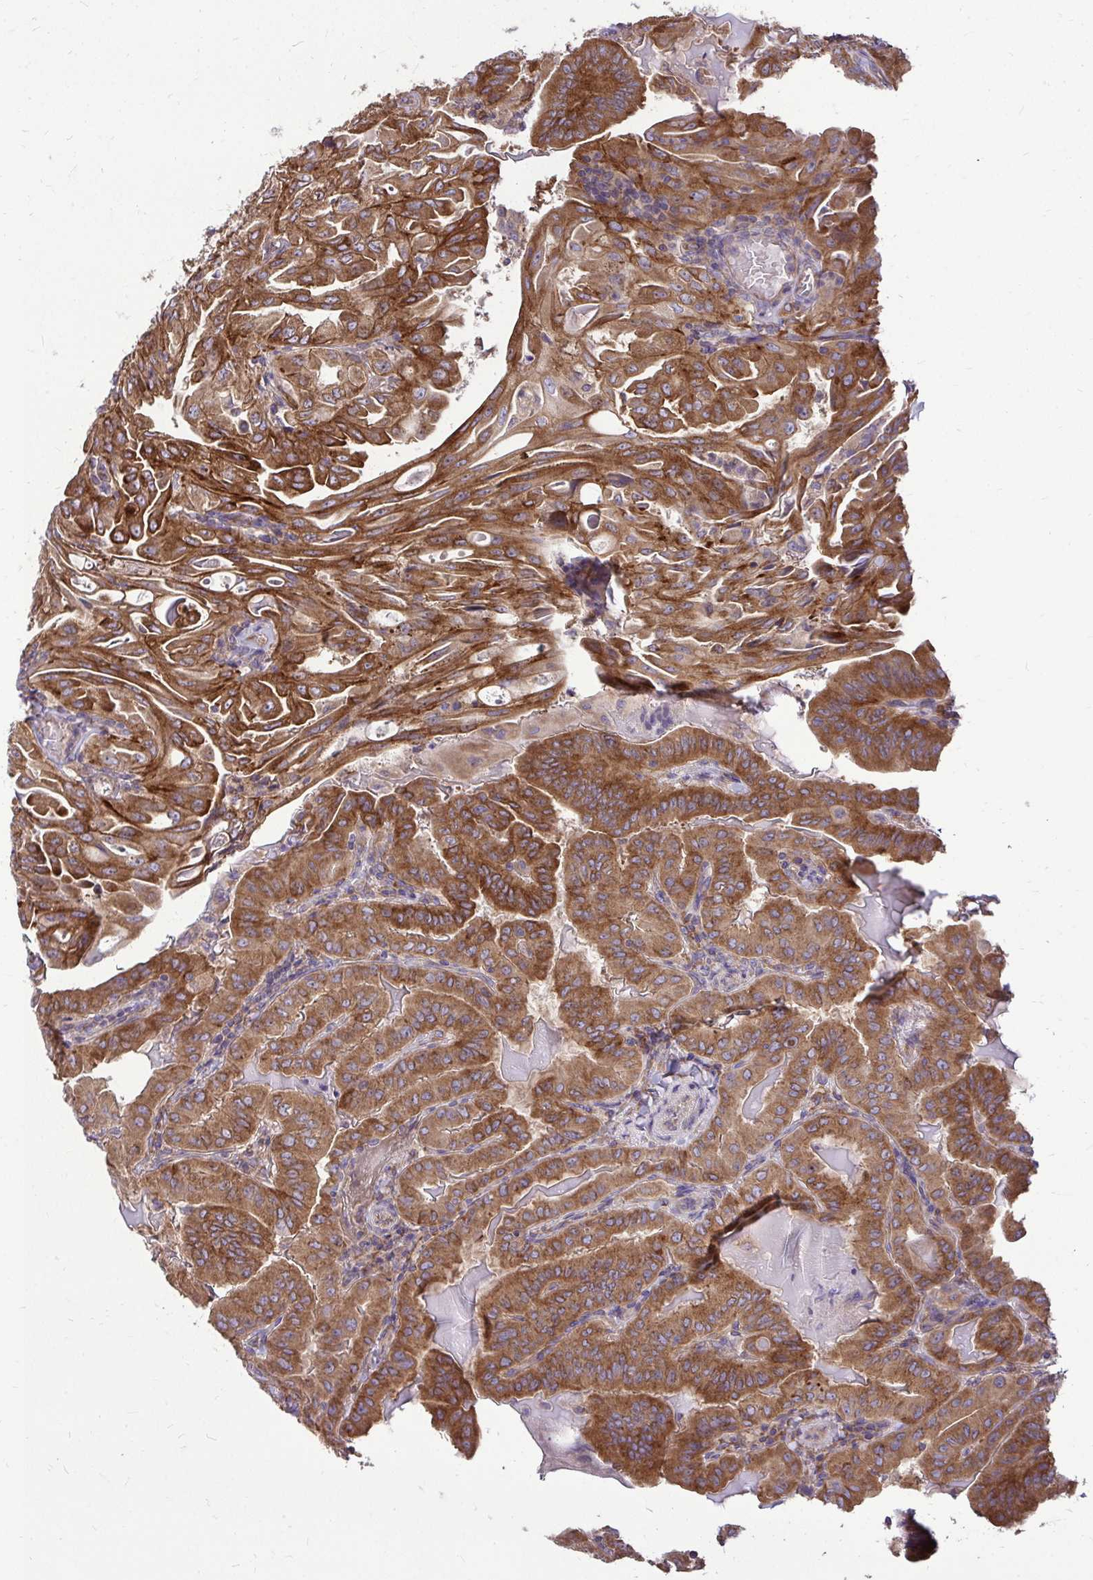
{"staining": {"intensity": "strong", "quantity": ">75%", "location": "cytoplasmic/membranous"}, "tissue": "thyroid cancer", "cell_type": "Tumor cells", "image_type": "cancer", "snomed": [{"axis": "morphology", "description": "Papillary adenocarcinoma, NOS"}, {"axis": "topography", "description": "Thyroid gland"}], "caption": "A high amount of strong cytoplasmic/membranous positivity is present in approximately >75% of tumor cells in thyroid cancer tissue. (brown staining indicates protein expression, while blue staining denotes nuclei).", "gene": "FMR1", "patient": {"sex": "female", "age": 68}}